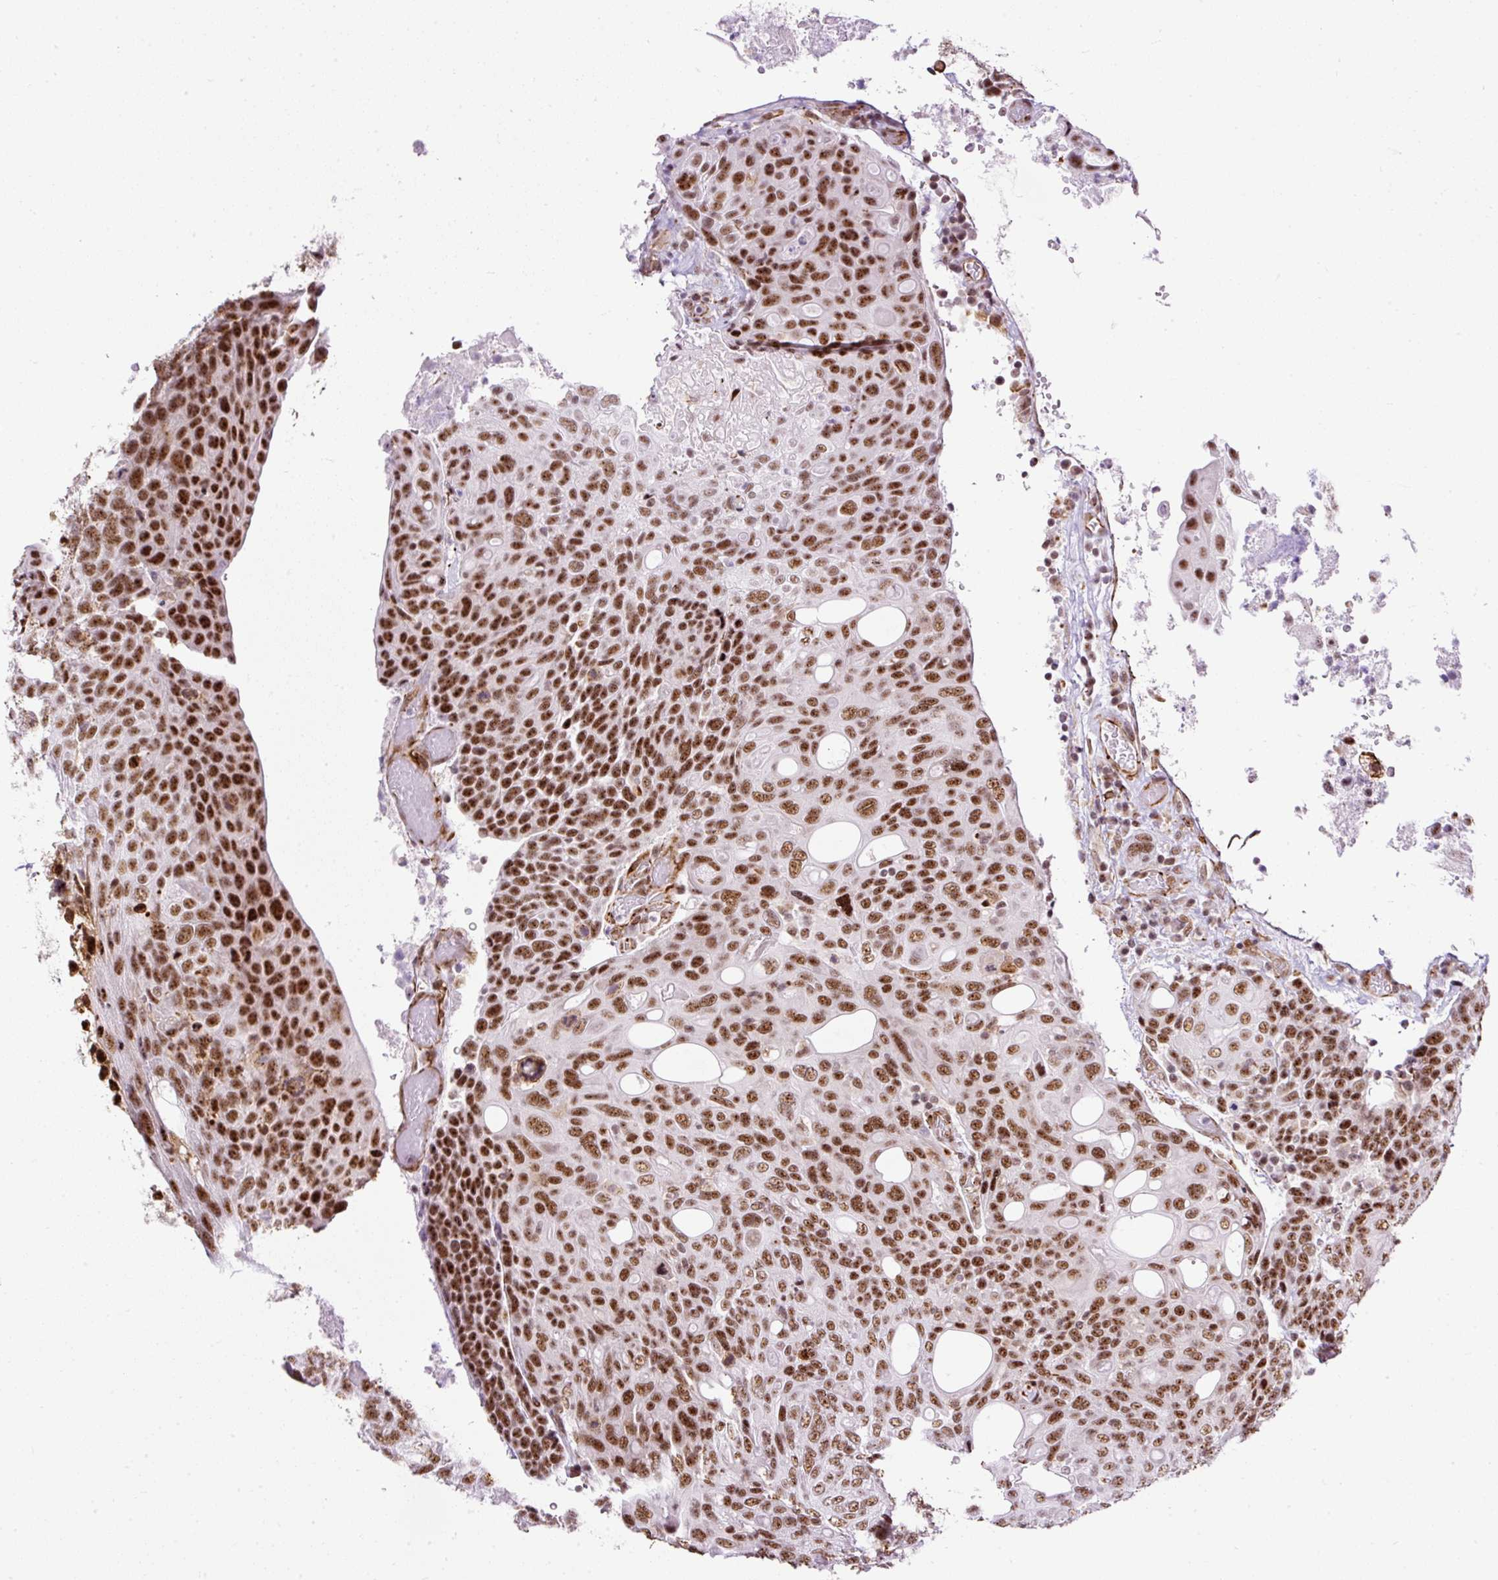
{"staining": {"intensity": "strong", "quantity": ">75%", "location": "nuclear"}, "tissue": "urothelial cancer", "cell_type": "Tumor cells", "image_type": "cancer", "snomed": [{"axis": "morphology", "description": "Urothelial carcinoma, High grade"}, {"axis": "topography", "description": "Urinary bladder"}], "caption": "IHC image of neoplastic tissue: human urothelial cancer stained using immunohistochemistry shows high levels of strong protein expression localized specifically in the nuclear of tumor cells, appearing as a nuclear brown color.", "gene": "LUC7L2", "patient": {"sex": "female", "age": 70}}